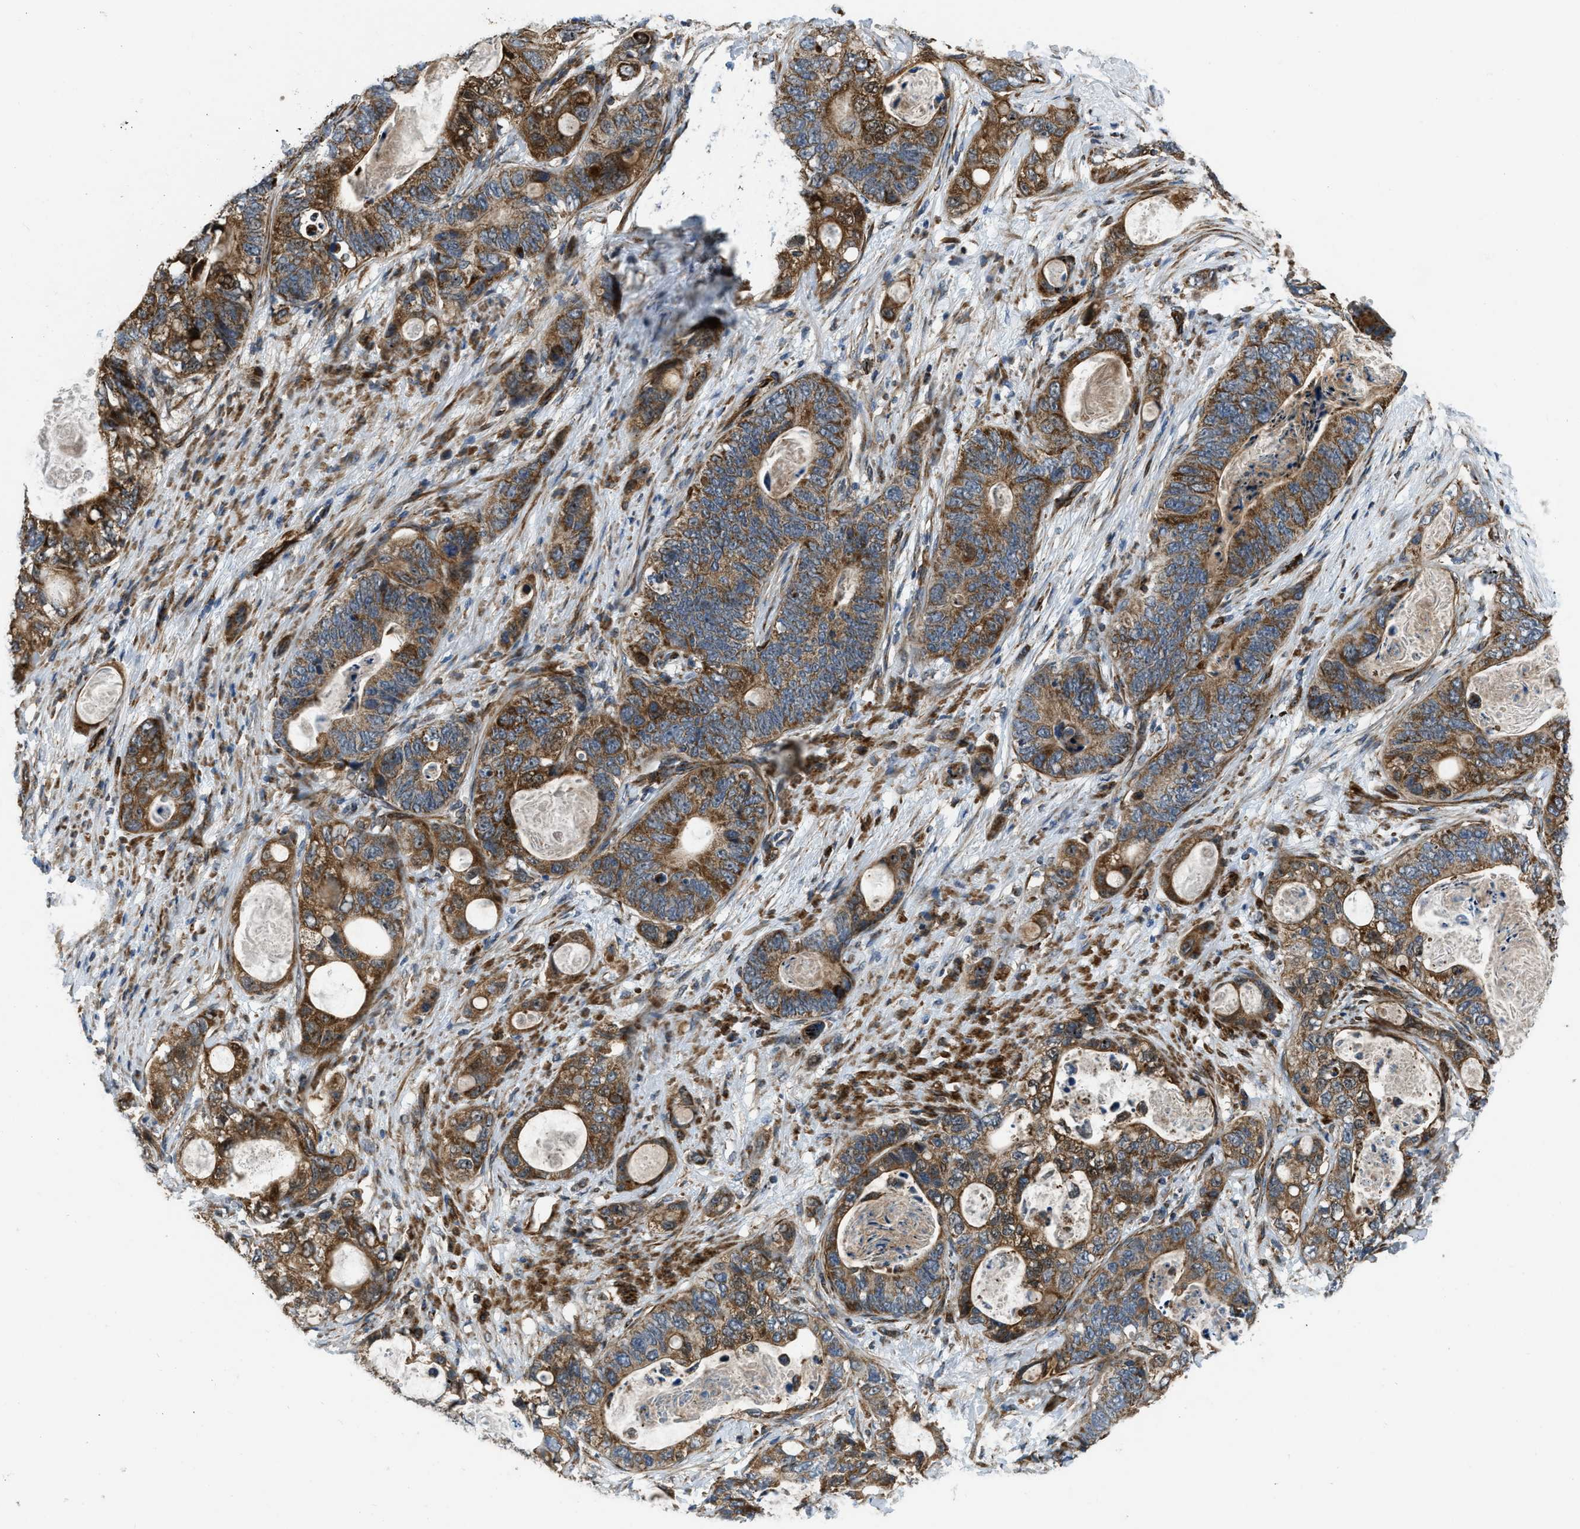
{"staining": {"intensity": "strong", "quantity": ">75%", "location": "cytoplasmic/membranous"}, "tissue": "stomach cancer", "cell_type": "Tumor cells", "image_type": "cancer", "snomed": [{"axis": "morphology", "description": "Normal tissue, NOS"}, {"axis": "morphology", "description": "Adenocarcinoma, NOS"}, {"axis": "topography", "description": "Stomach"}], "caption": "A histopathology image showing strong cytoplasmic/membranous positivity in about >75% of tumor cells in adenocarcinoma (stomach), as visualized by brown immunohistochemical staining.", "gene": "GSDME", "patient": {"sex": "female", "age": 89}}